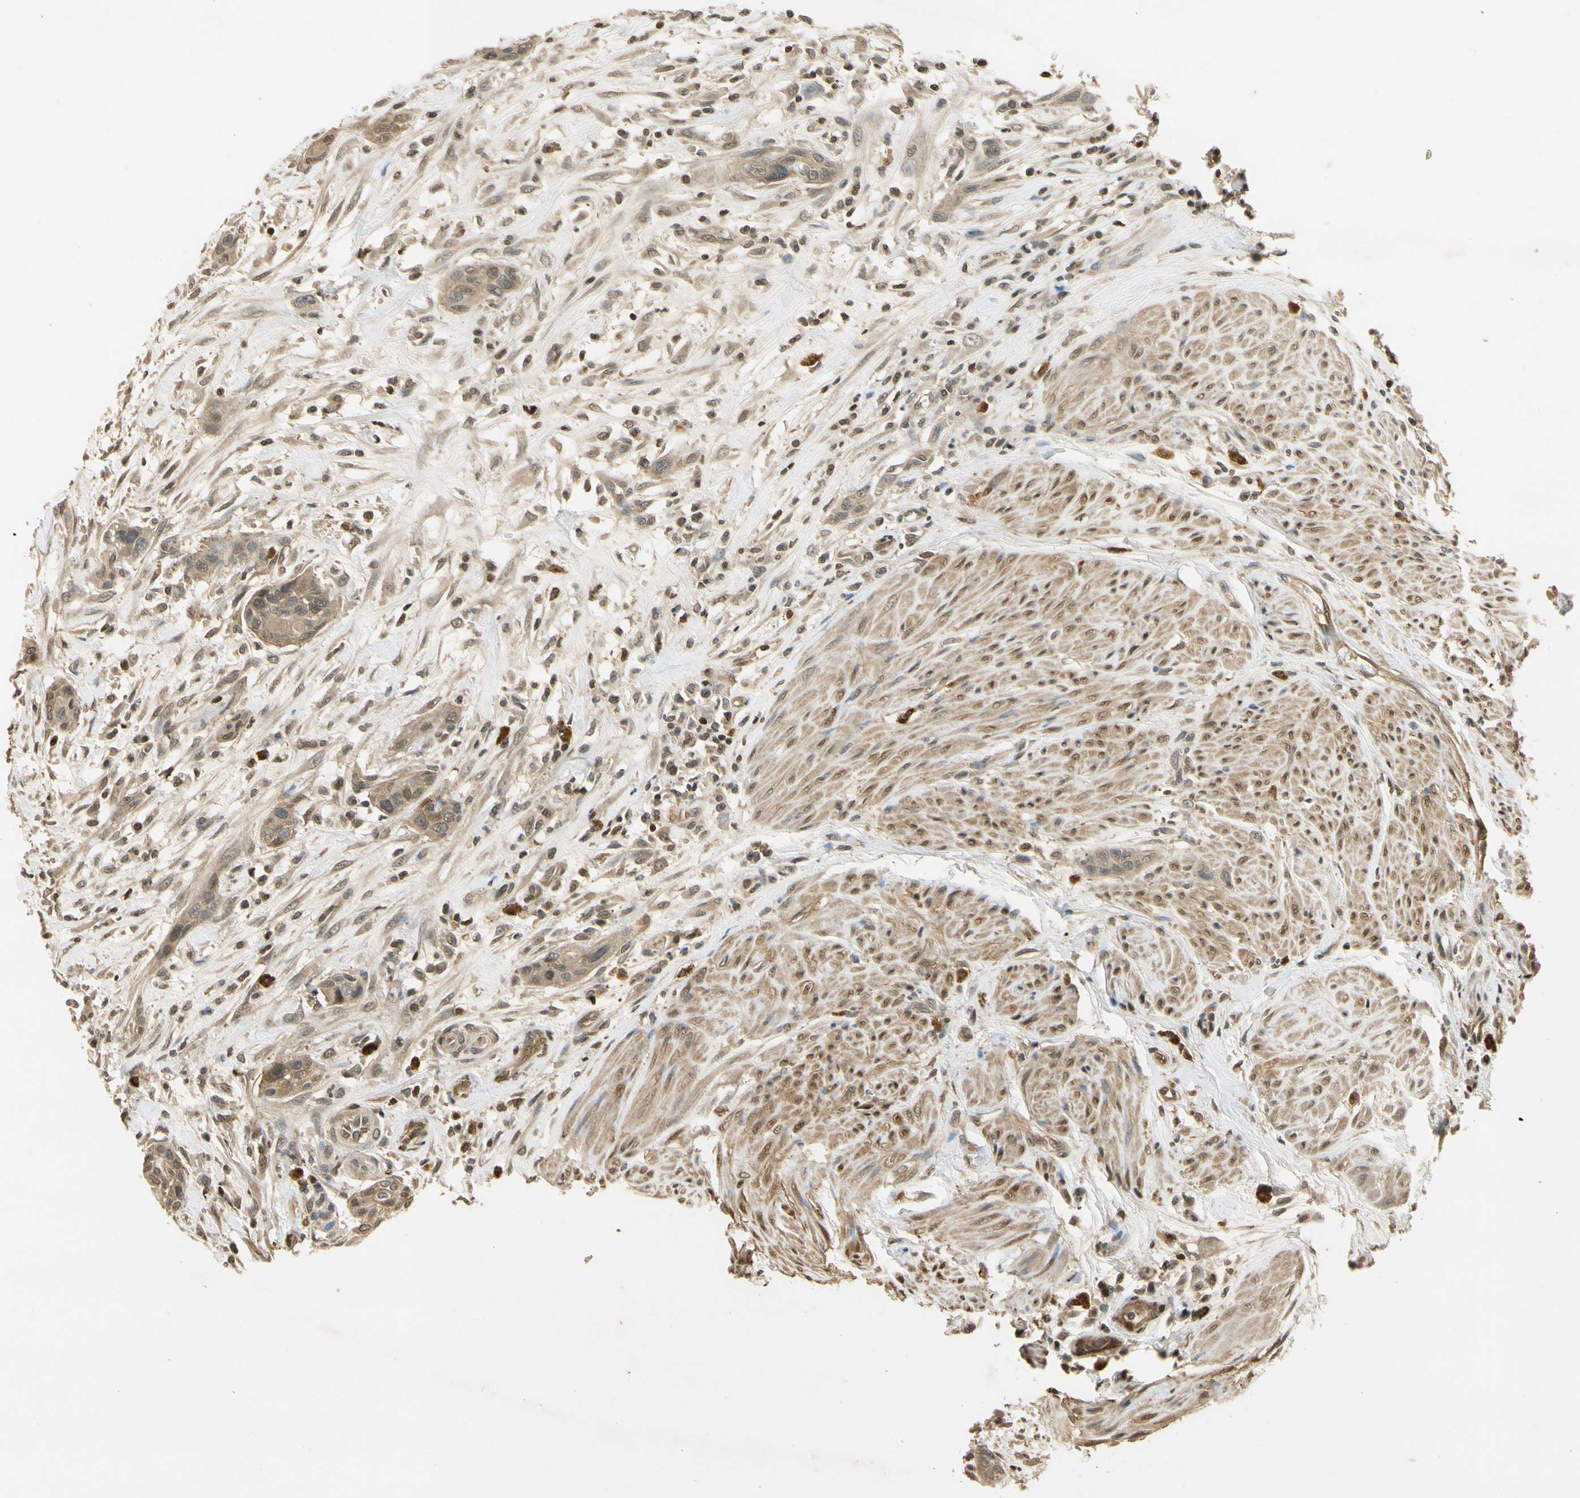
{"staining": {"intensity": "moderate", "quantity": ">75%", "location": "cytoplasmic/membranous"}, "tissue": "urothelial cancer", "cell_type": "Tumor cells", "image_type": "cancer", "snomed": [{"axis": "morphology", "description": "Urothelial carcinoma, High grade"}, {"axis": "topography", "description": "Urinary bladder"}], "caption": "A medium amount of moderate cytoplasmic/membranous expression is present in approximately >75% of tumor cells in urothelial carcinoma (high-grade) tissue. The staining was performed using DAB (3,3'-diaminobenzidine) to visualize the protein expression in brown, while the nuclei were stained in blue with hematoxylin (Magnification: 20x).", "gene": "SOD1", "patient": {"sex": "male", "age": 35}}